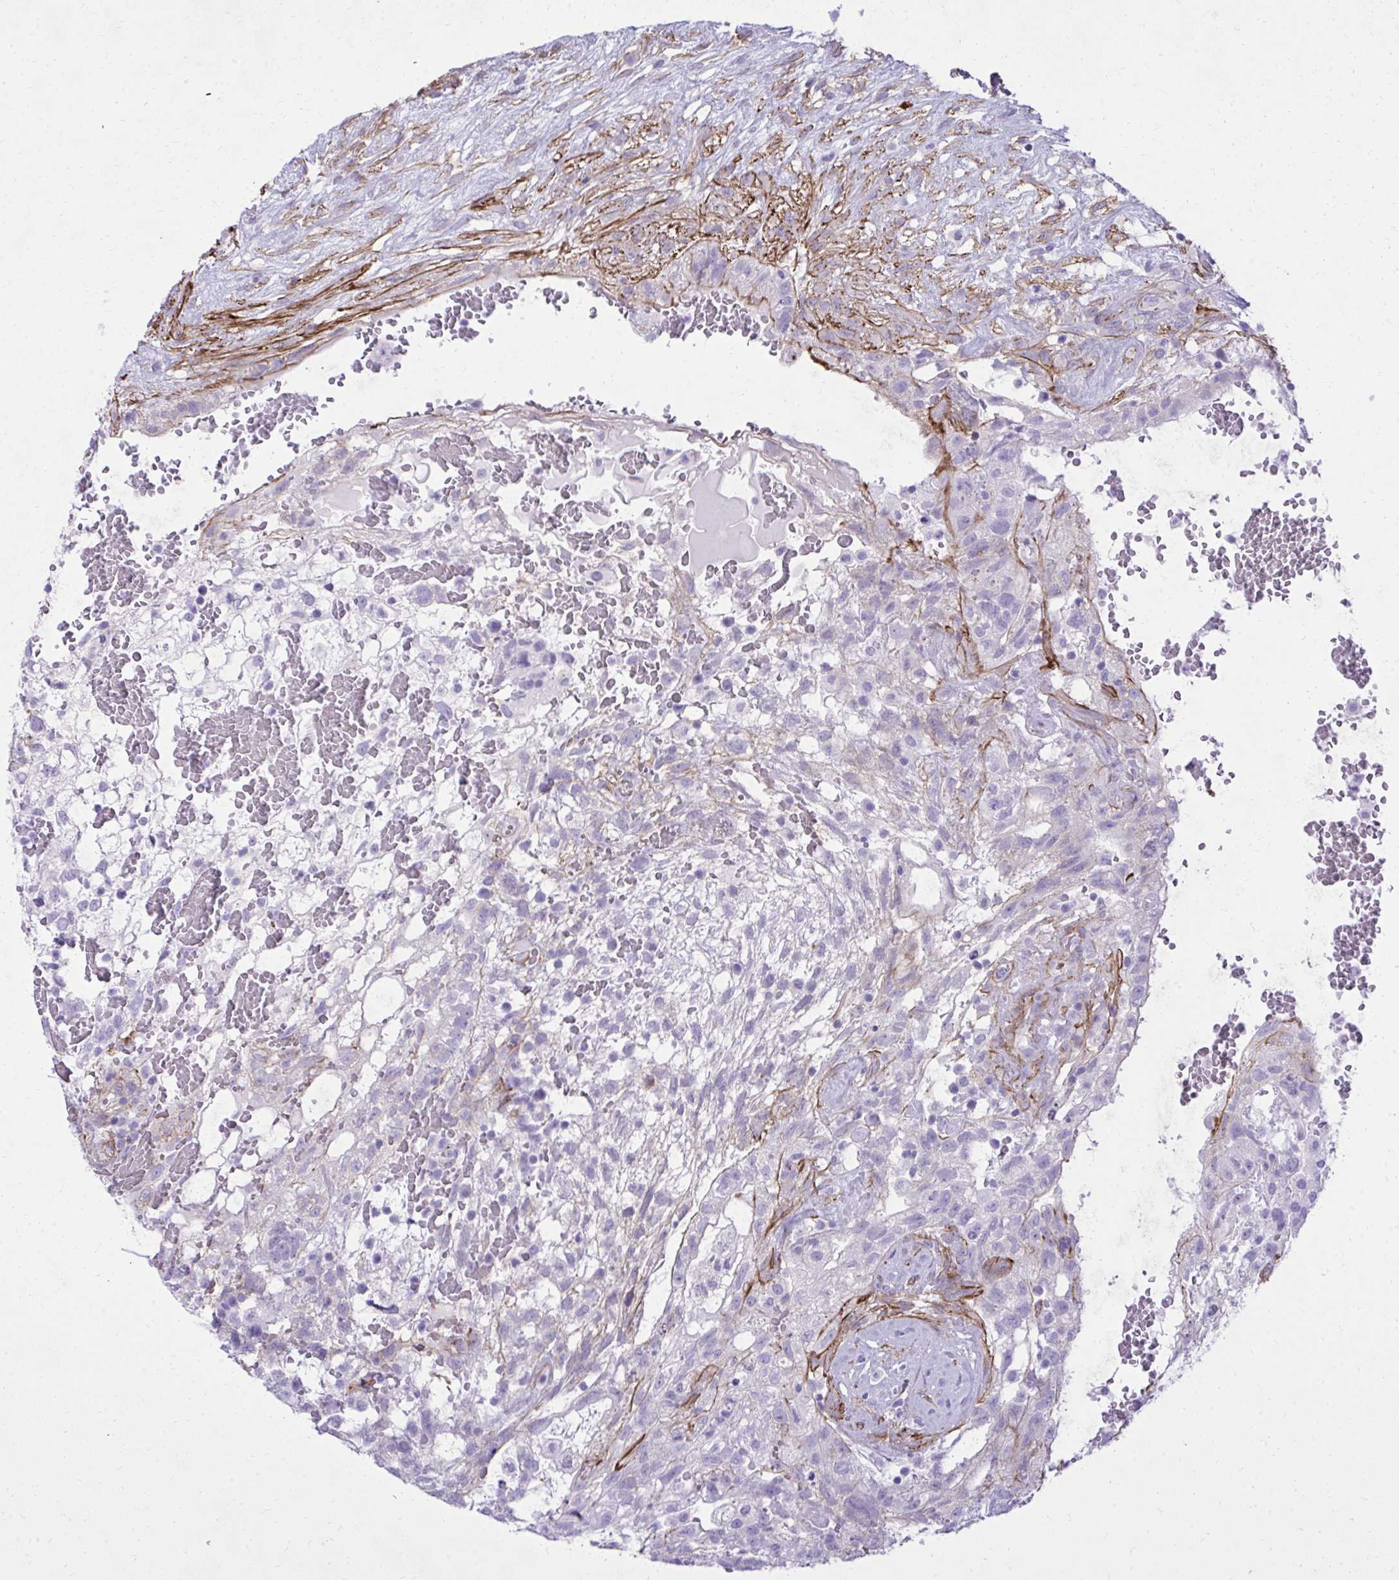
{"staining": {"intensity": "negative", "quantity": "none", "location": "none"}, "tissue": "testis cancer", "cell_type": "Tumor cells", "image_type": "cancer", "snomed": [{"axis": "morphology", "description": "Normal tissue, NOS"}, {"axis": "morphology", "description": "Carcinoma, Embryonal, NOS"}, {"axis": "topography", "description": "Testis"}], "caption": "Immunohistochemistry micrograph of testis embryonal carcinoma stained for a protein (brown), which displays no staining in tumor cells. (DAB IHC with hematoxylin counter stain).", "gene": "PITPNM3", "patient": {"sex": "male", "age": 32}}